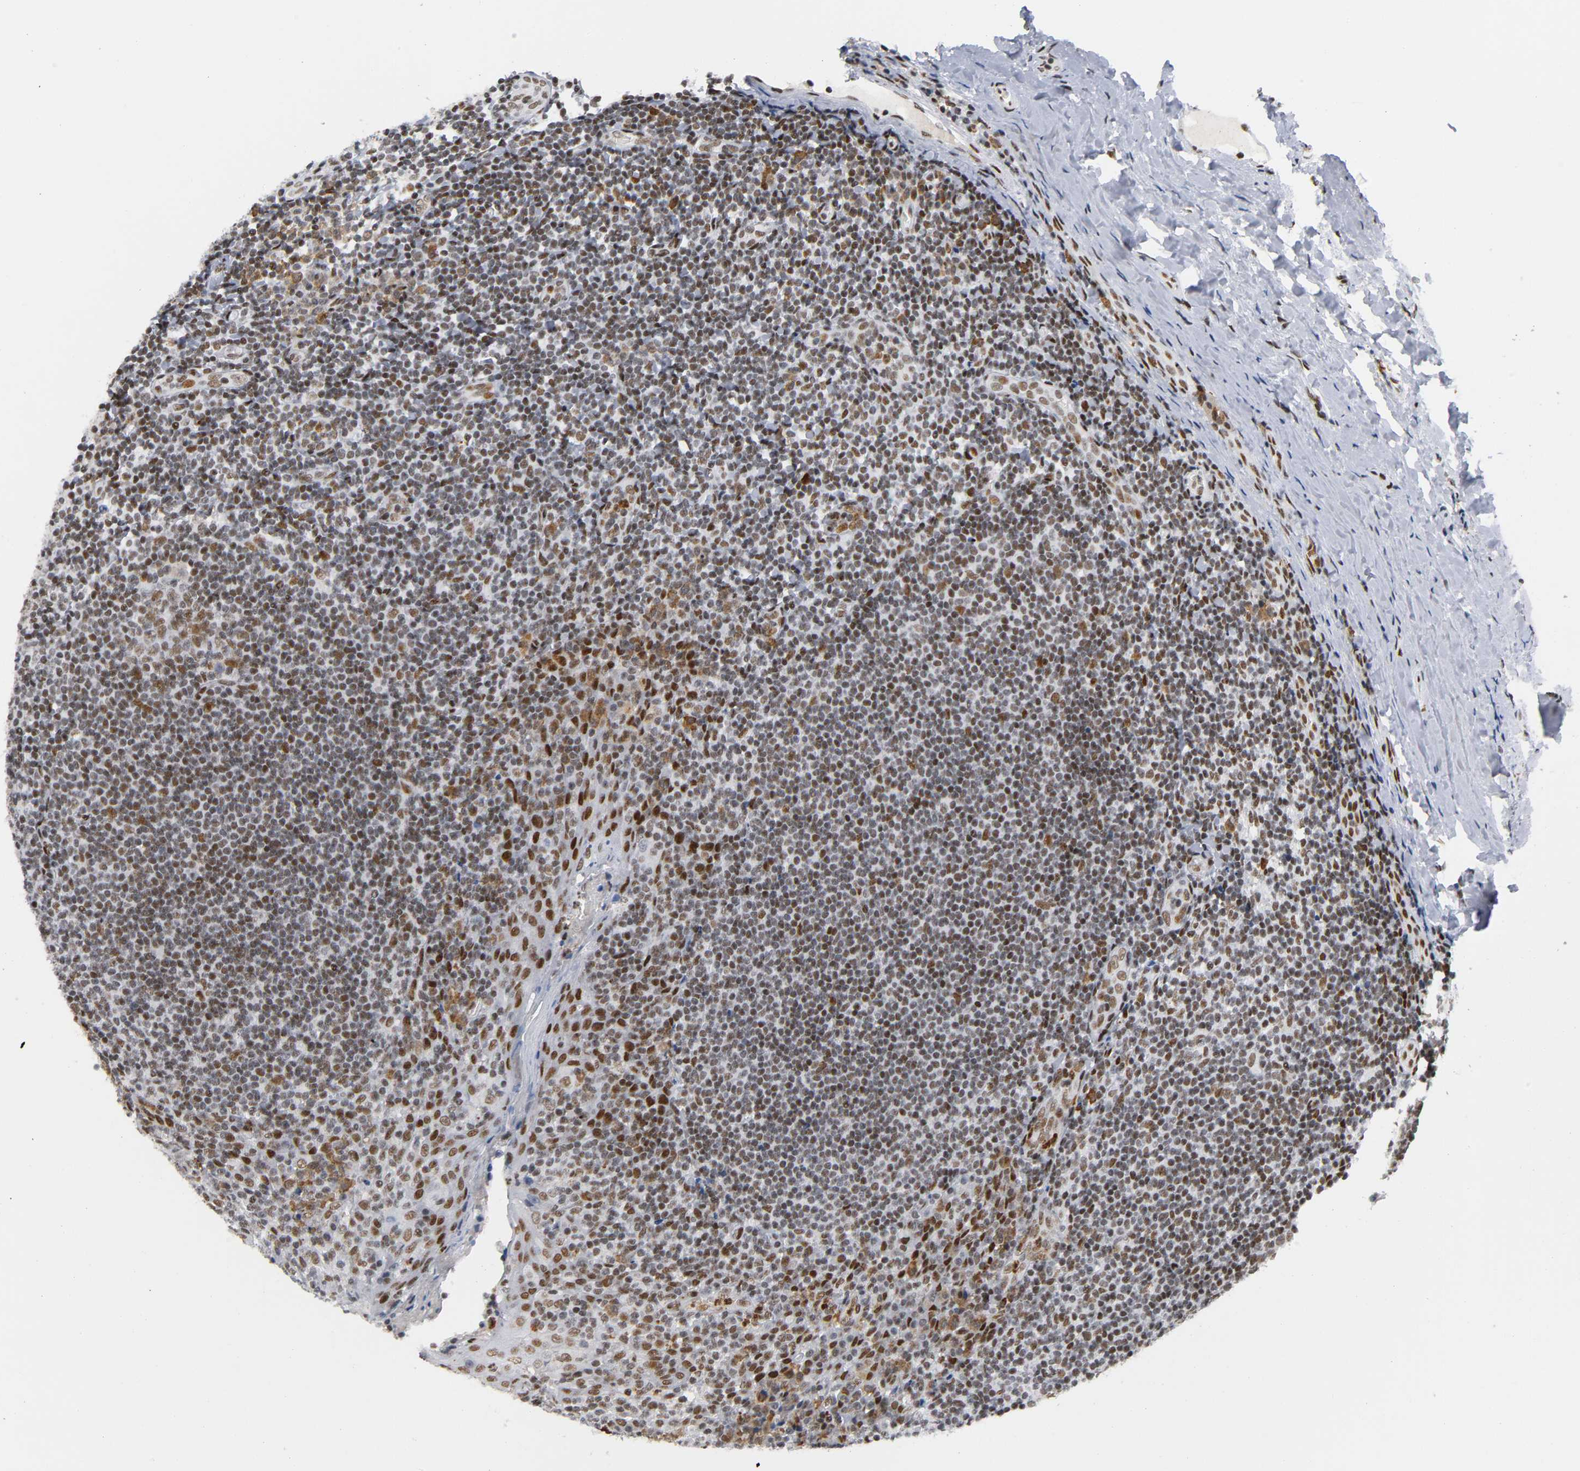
{"staining": {"intensity": "strong", "quantity": ">75%", "location": "nuclear"}, "tissue": "tonsil", "cell_type": "Germinal center cells", "image_type": "normal", "snomed": [{"axis": "morphology", "description": "Normal tissue, NOS"}, {"axis": "topography", "description": "Tonsil"}], "caption": "This photomicrograph displays normal tonsil stained with immunohistochemistry (IHC) to label a protein in brown. The nuclear of germinal center cells show strong positivity for the protein. Nuclei are counter-stained blue.", "gene": "CREBBP", "patient": {"sex": "male", "age": 31}}